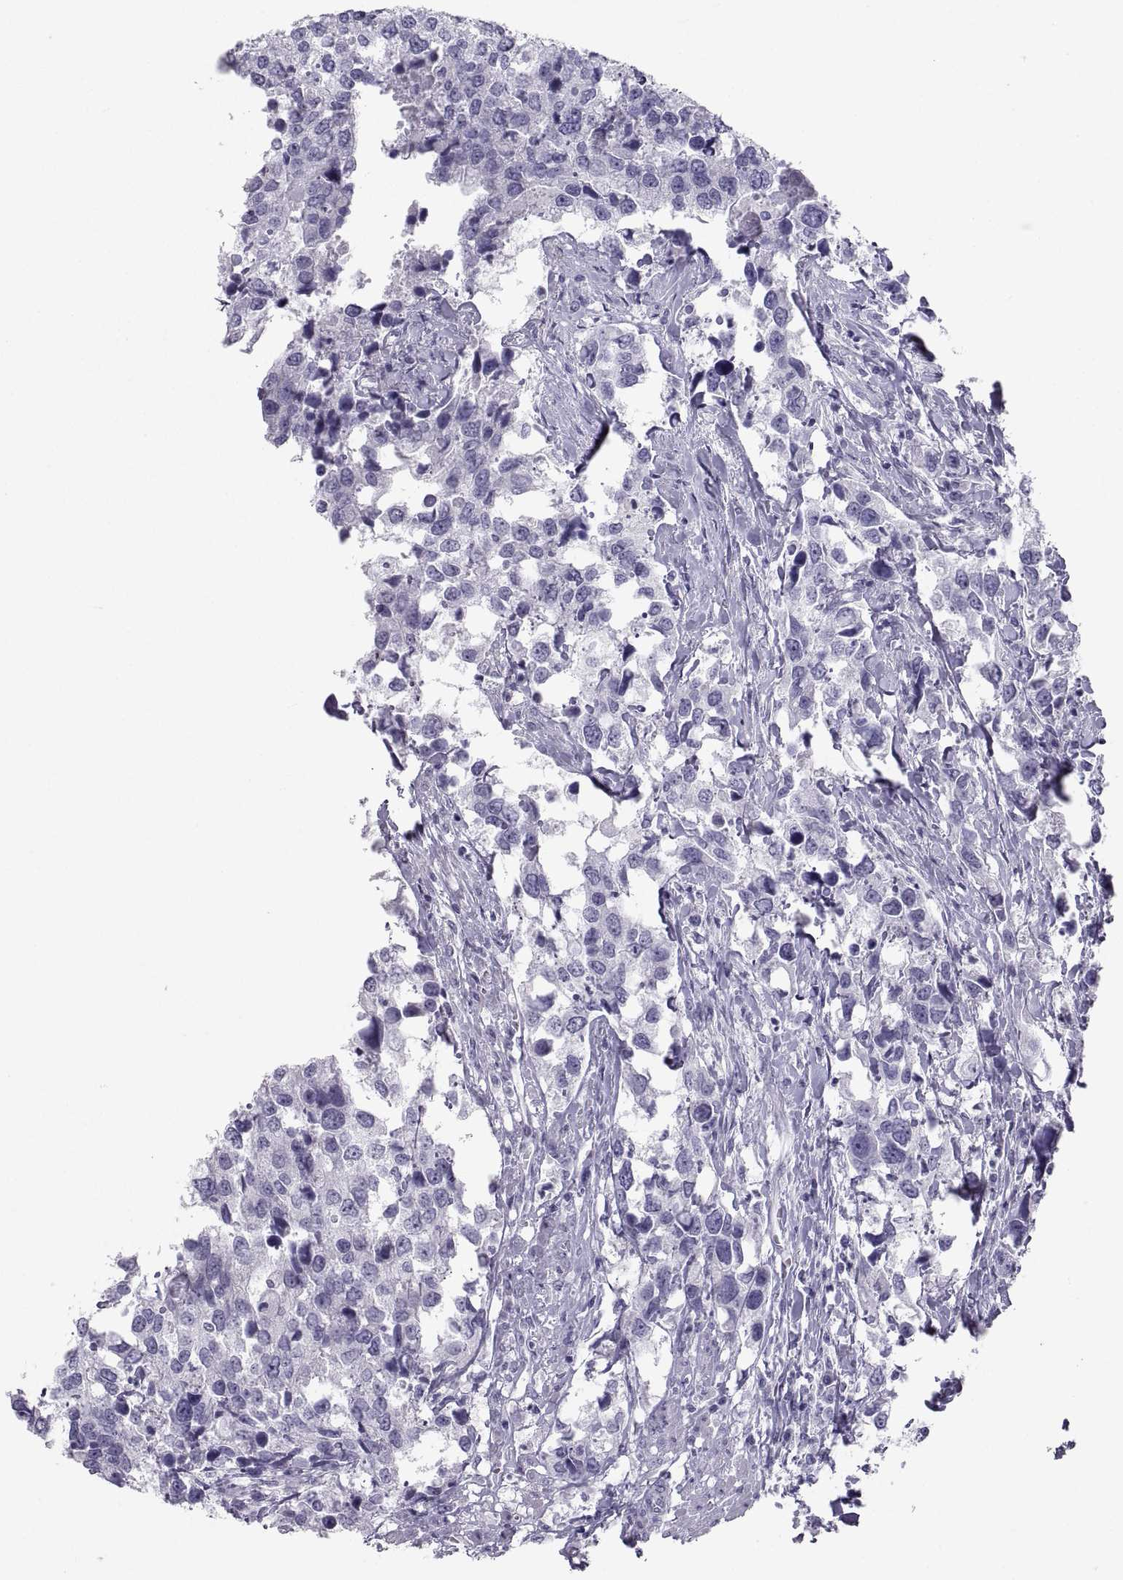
{"staining": {"intensity": "negative", "quantity": "none", "location": "none"}, "tissue": "urothelial cancer", "cell_type": "Tumor cells", "image_type": "cancer", "snomed": [{"axis": "morphology", "description": "Urothelial carcinoma, NOS"}, {"axis": "morphology", "description": "Urothelial carcinoma, High grade"}, {"axis": "topography", "description": "Urinary bladder"}], "caption": "Immunohistochemistry (IHC) of human urothelial carcinoma (high-grade) reveals no positivity in tumor cells.", "gene": "PCSK1N", "patient": {"sex": "male", "age": 63}}